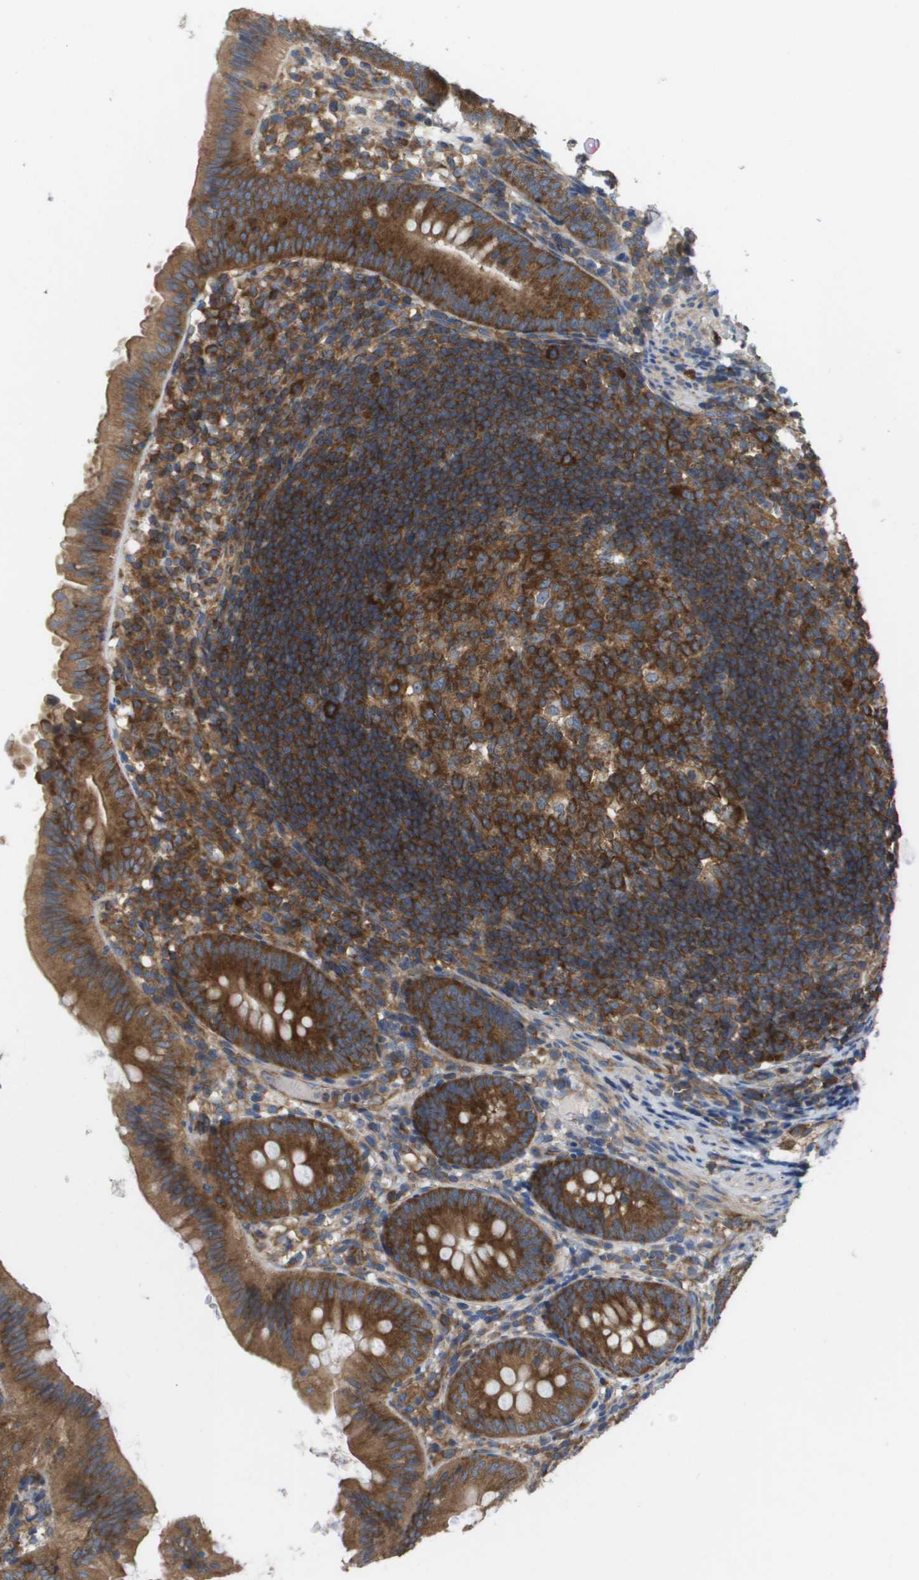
{"staining": {"intensity": "strong", "quantity": ">75%", "location": "cytoplasmic/membranous"}, "tissue": "appendix", "cell_type": "Glandular cells", "image_type": "normal", "snomed": [{"axis": "morphology", "description": "Normal tissue, NOS"}, {"axis": "topography", "description": "Appendix"}], "caption": "Protein positivity by IHC demonstrates strong cytoplasmic/membranous expression in about >75% of glandular cells in normal appendix.", "gene": "EIF4G2", "patient": {"sex": "male", "age": 1}}